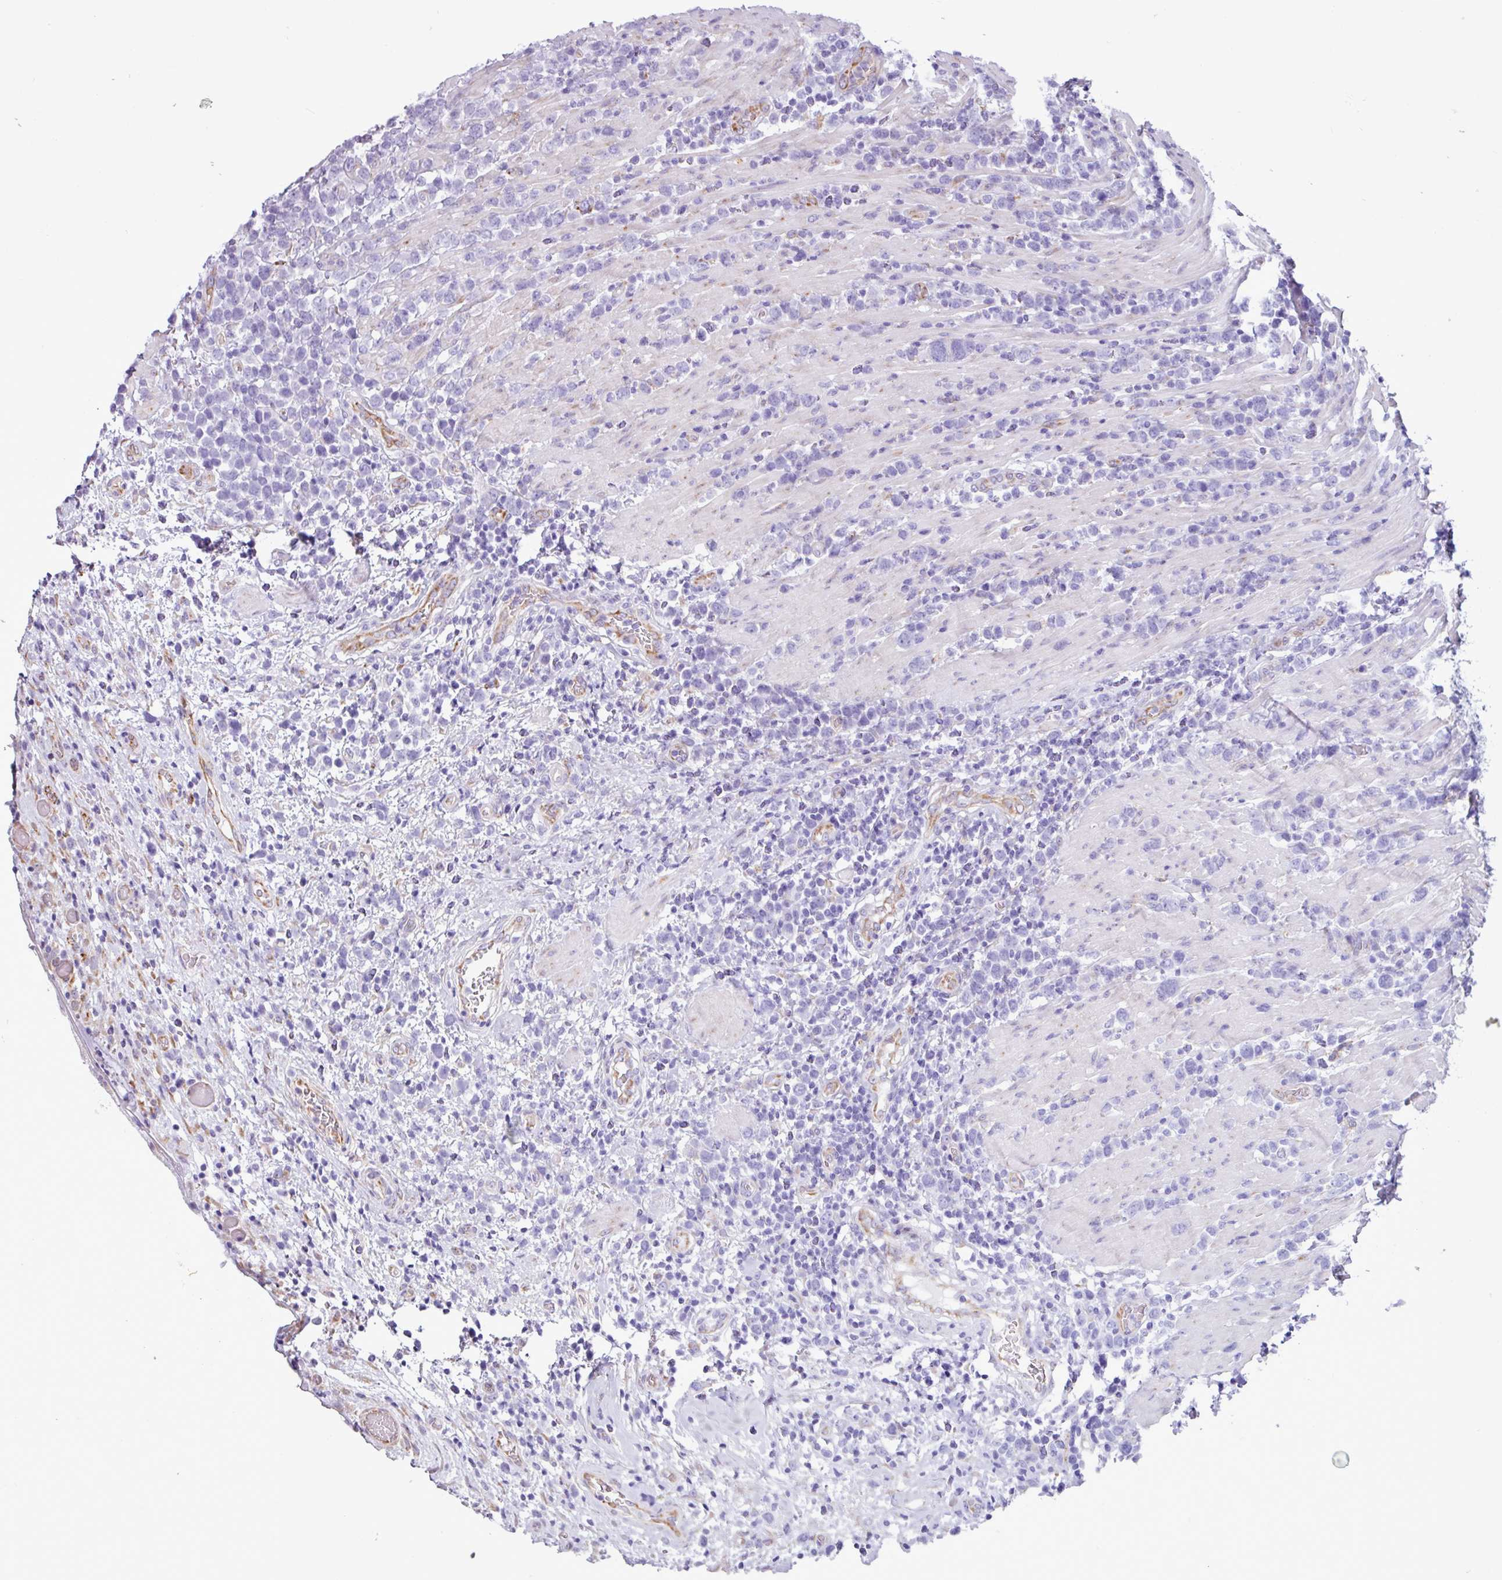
{"staining": {"intensity": "negative", "quantity": "none", "location": "none"}, "tissue": "lymphoma", "cell_type": "Tumor cells", "image_type": "cancer", "snomed": [{"axis": "morphology", "description": "Malignant lymphoma, non-Hodgkin's type, High grade"}, {"axis": "topography", "description": "Soft tissue"}], "caption": "The IHC histopathology image has no significant staining in tumor cells of malignant lymphoma, non-Hodgkin's type (high-grade) tissue.", "gene": "PPP1R35", "patient": {"sex": "female", "age": 56}}